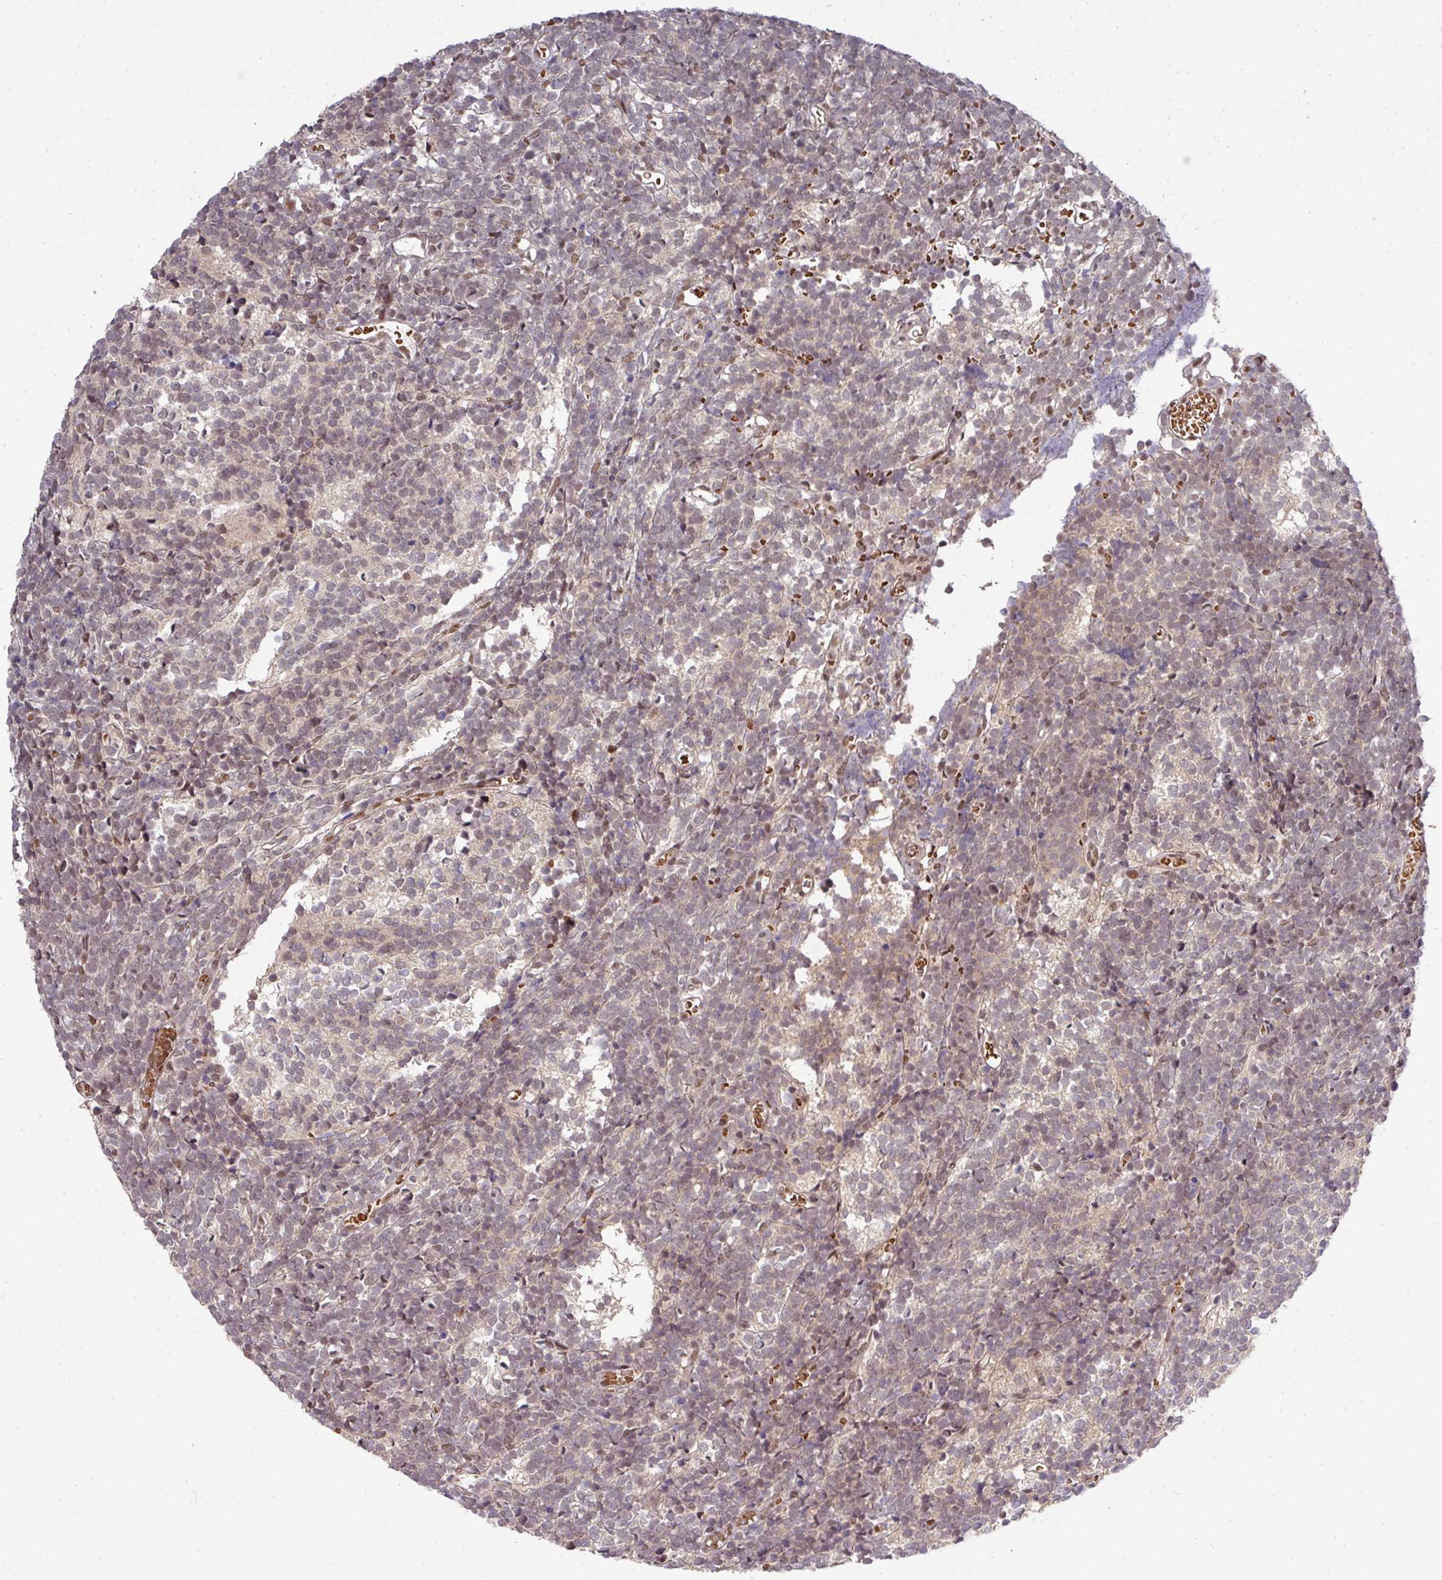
{"staining": {"intensity": "weak", "quantity": "25%-75%", "location": "cytoplasmic/membranous,nuclear"}, "tissue": "glioma", "cell_type": "Tumor cells", "image_type": "cancer", "snomed": [{"axis": "morphology", "description": "Glioma, malignant, Low grade"}, {"axis": "topography", "description": "Brain"}], "caption": "Glioma was stained to show a protein in brown. There is low levels of weak cytoplasmic/membranous and nuclear expression in about 25%-75% of tumor cells. Nuclei are stained in blue.", "gene": "CIC", "patient": {"sex": "female", "age": 1}}